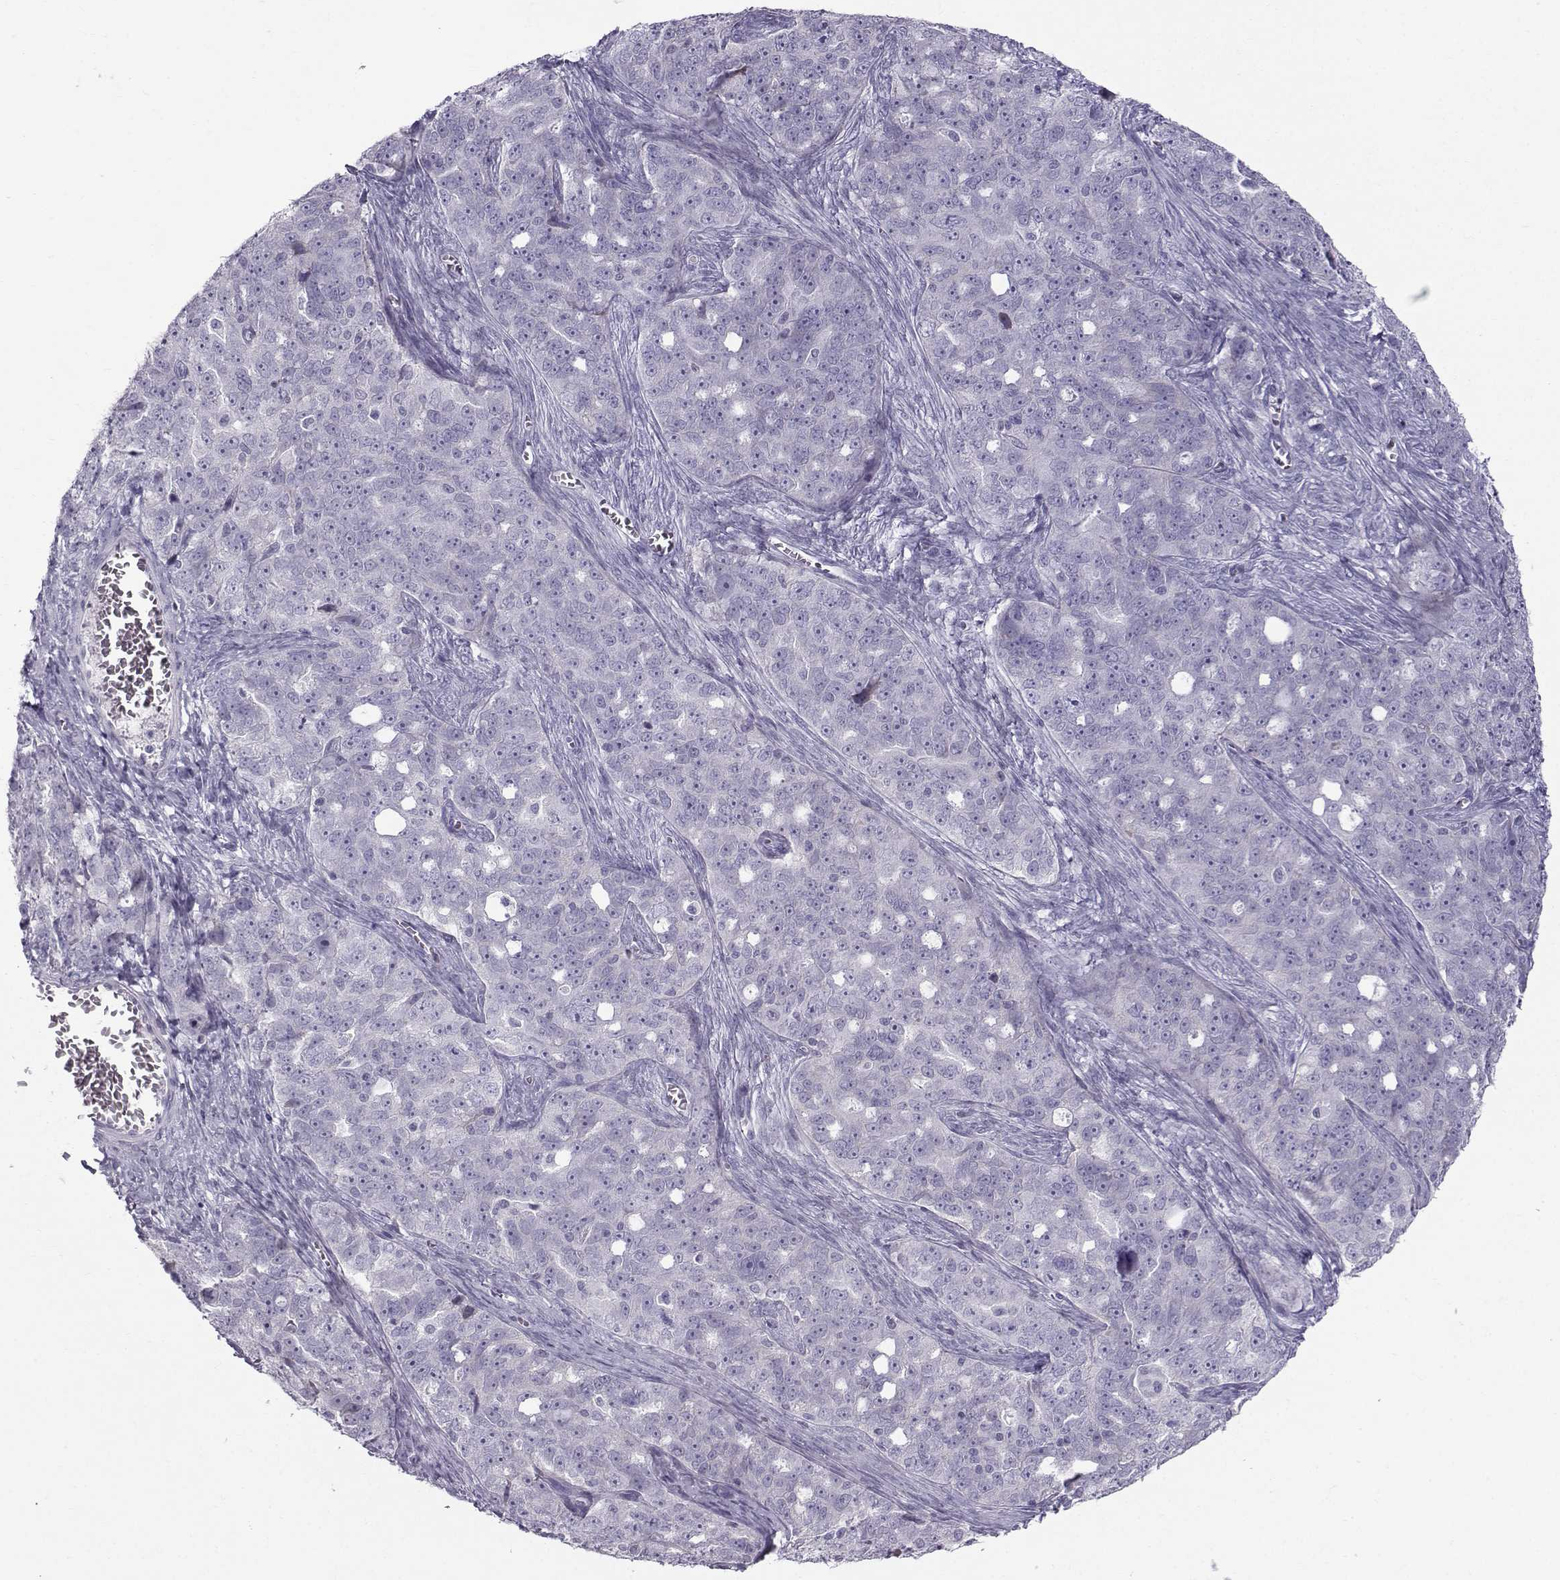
{"staining": {"intensity": "negative", "quantity": "none", "location": "none"}, "tissue": "ovarian cancer", "cell_type": "Tumor cells", "image_type": "cancer", "snomed": [{"axis": "morphology", "description": "Cystadenocarcinoma, serous, NOS"}, {"axis": "topography", "description": "Ovary"}], "caption": "Immunohistochemical staining of serous cystadenocarcinoma (ovarian) displays no significant staining in tumor cells.", "gene": "DMRT3", "patient": {"sex": "female", "age": 51}}